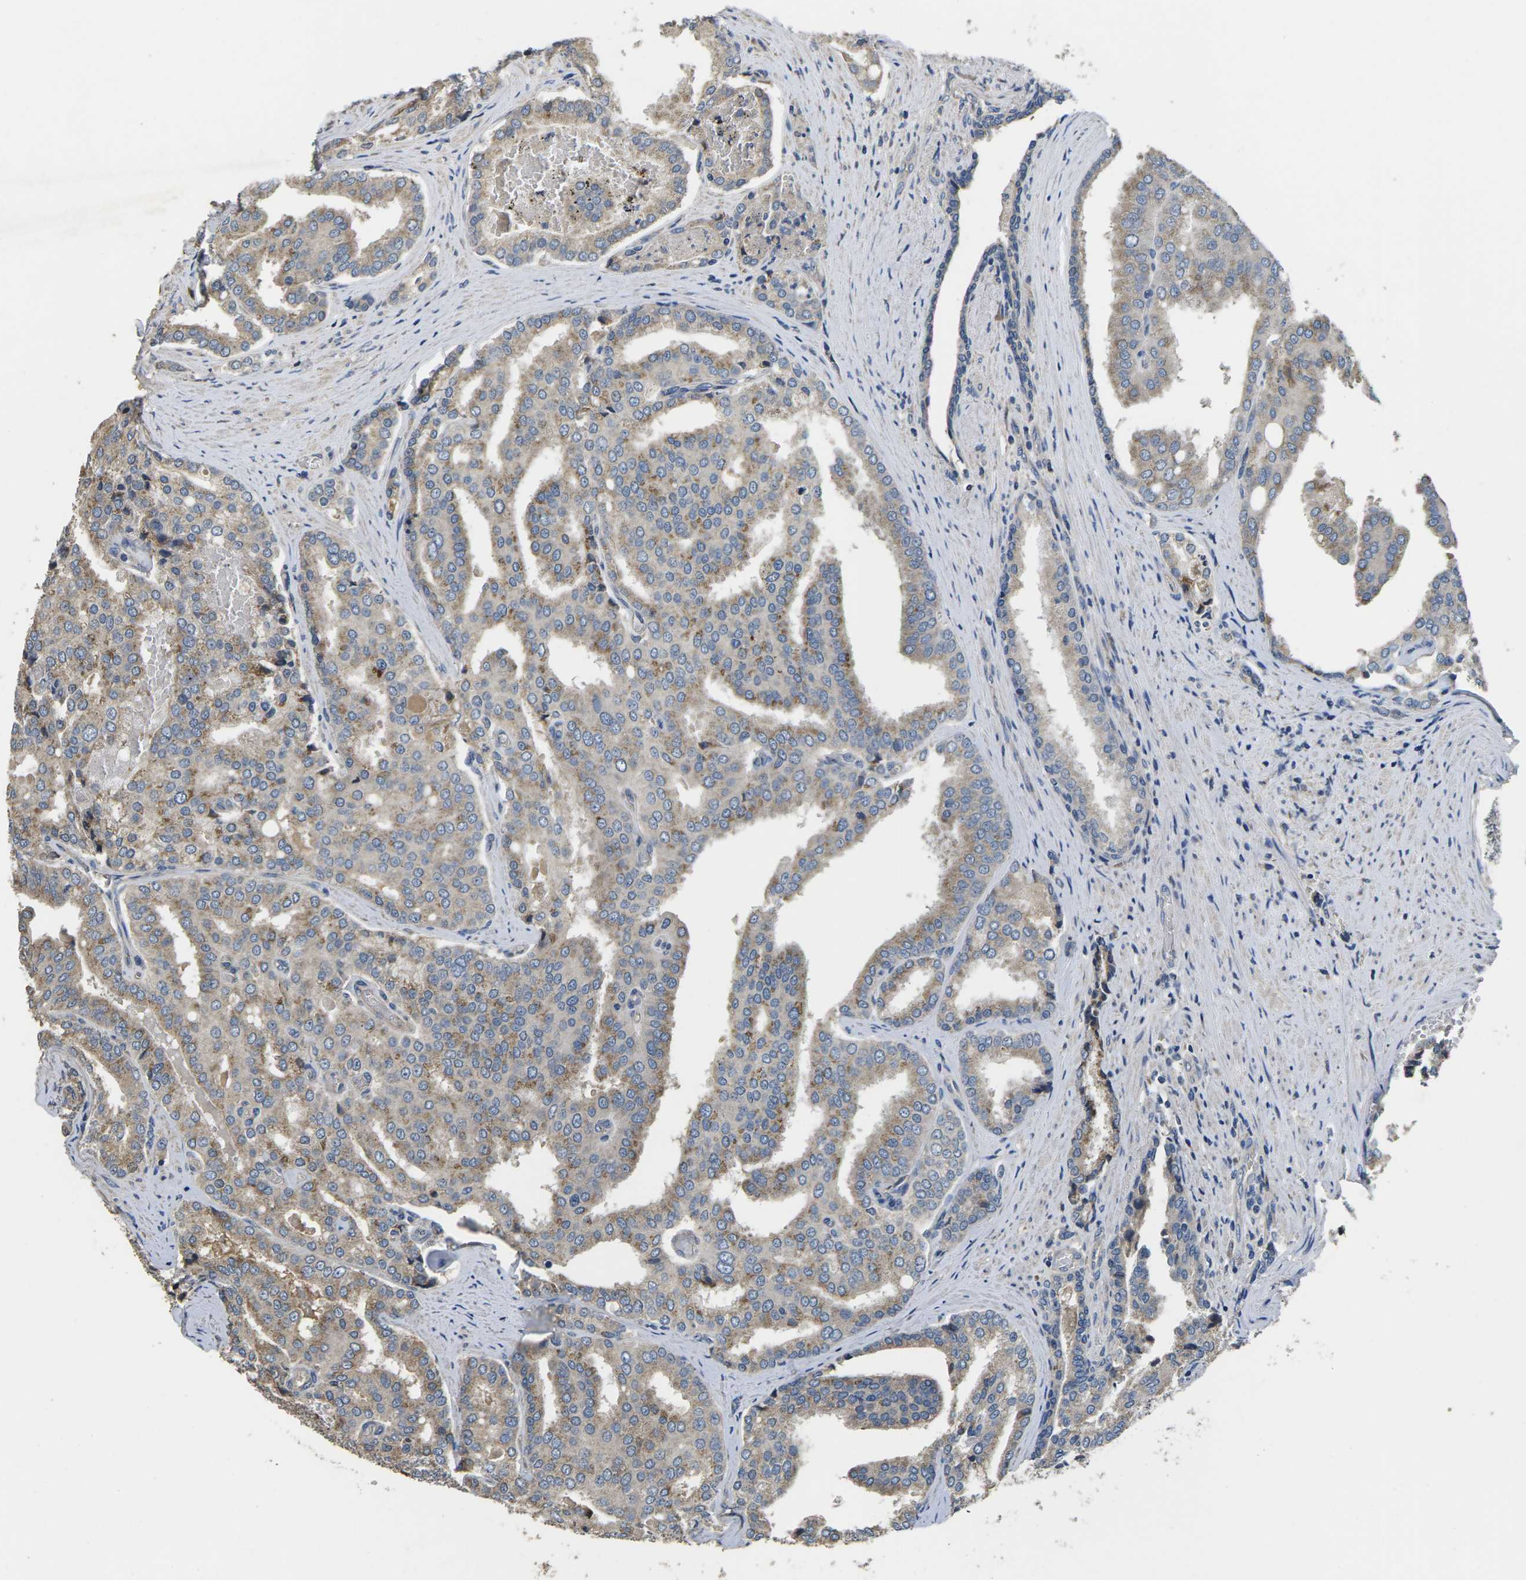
{"staining": {"intensity": "weak", "quantity": "25%-75%", "location": "cytoplasmic/membranous"}, "tissue": "prostate cancer", "cell_type": "Tumor cells", "image_type": "cancer", "snomed": [{"axis": "morphology", "description": "Adenocarcinoma, High grade"}, {"axis": "topography", "description": "Prostate"}], "caption": "A high-resolution histopathology image shows immunohistochemistry staining of prostate cancer, which demonstrates weak cytoplasmic/membranous expression in about 25%-75% of tumor cells. (DAB (3,3'-diaminobenzidine) = brown stain, brightfield microscopy at high magnification).", "gene": "B4GAT1", "patient": {"sex": "male", "age": 50}}